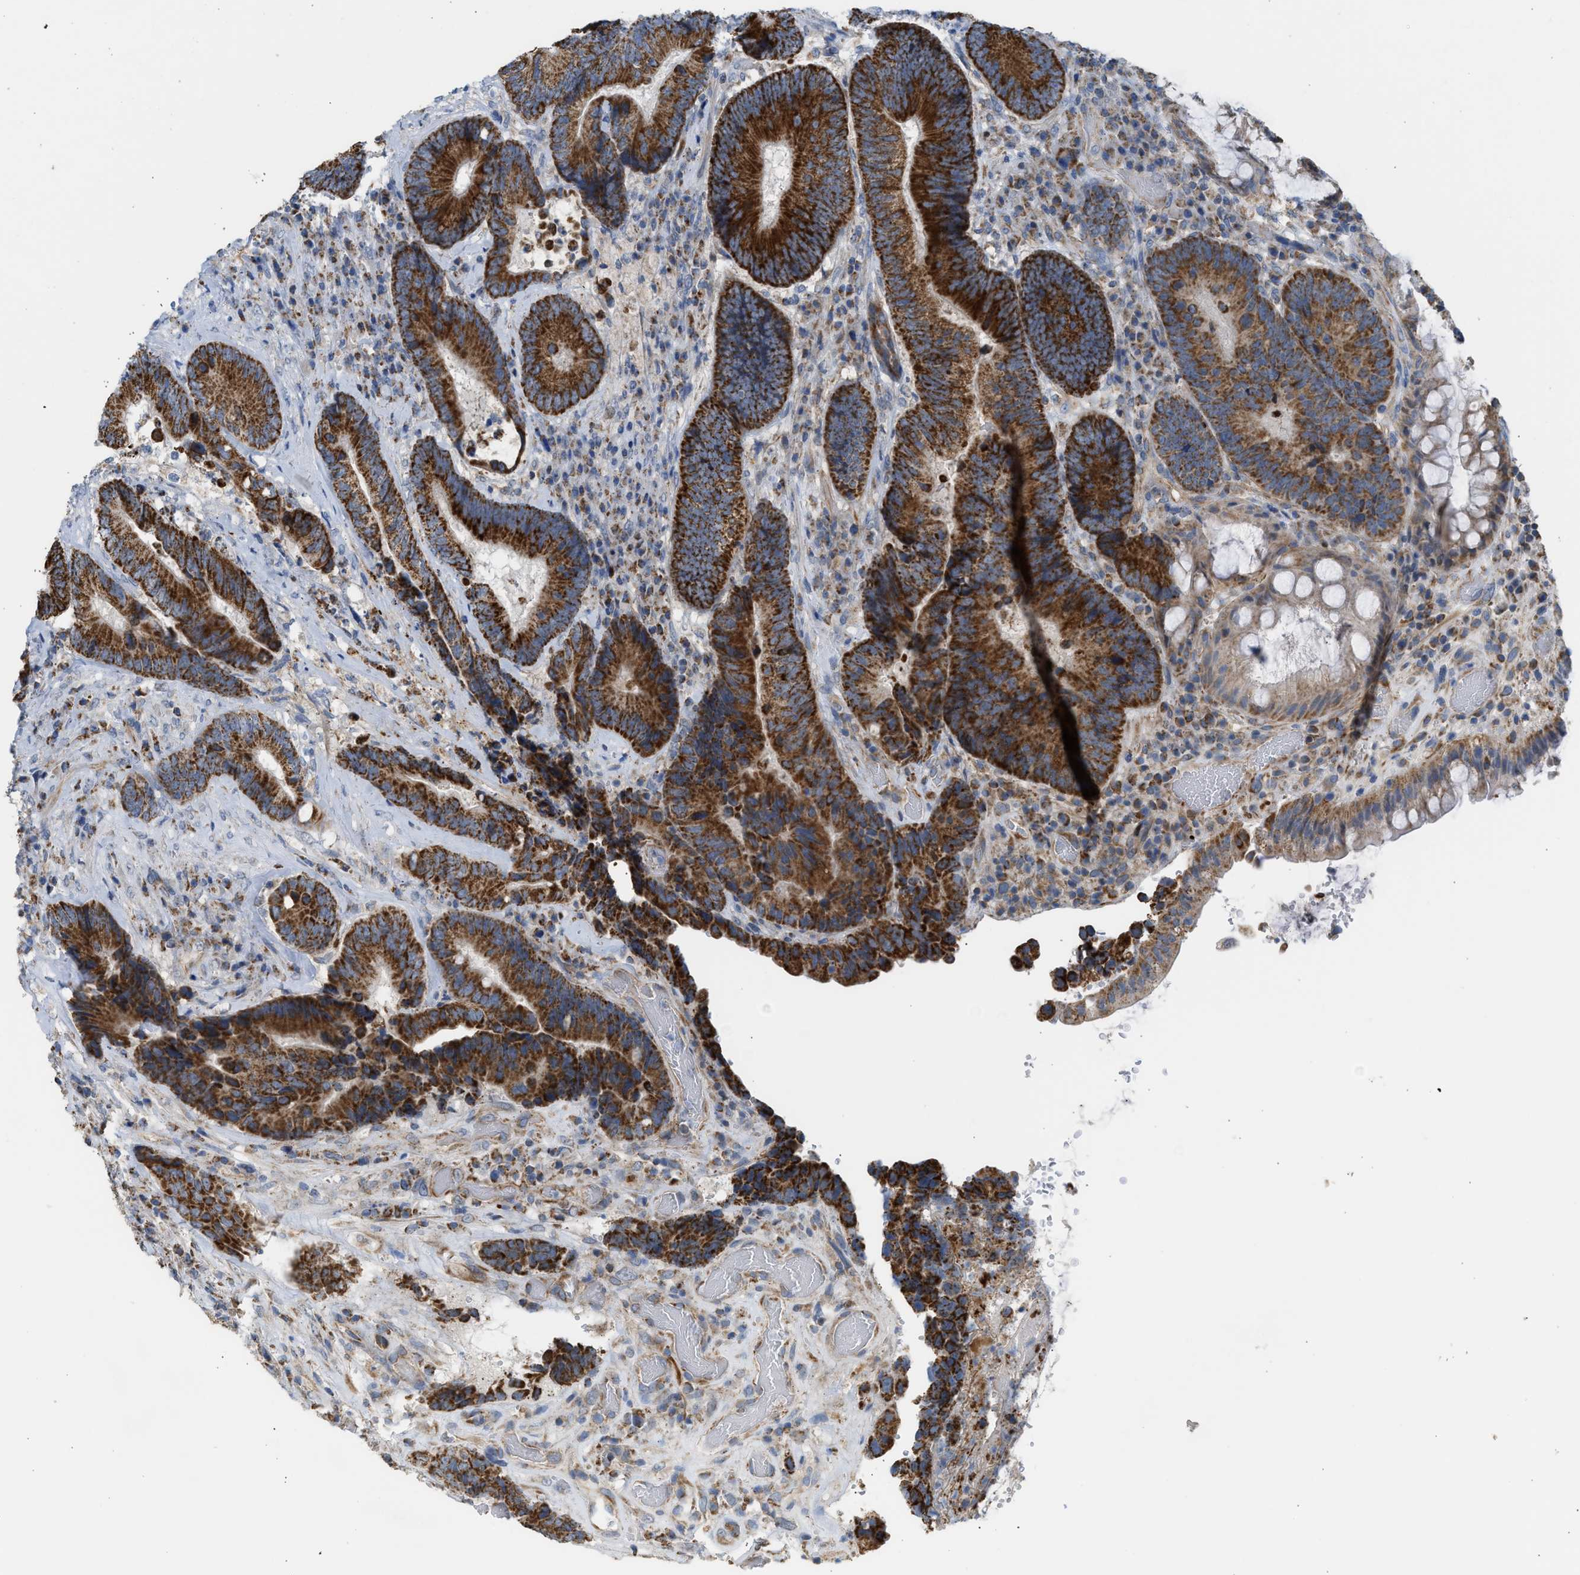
{"staining": {"intensity": "strong", "quantity": ">75%", "location": "cytoplasmic/membranous"}, "tissue": "colorectal cancer", "cell_type": "Tumor cells", "image_type": "cancer", "snomed": [{"axis": "morphology", "description": "Adenocarcinoma, NOS"}, {"axis": "topography", "description": "Rectum"}], "caption": "Strong cytoplasmic/membranous expression is identified in approximately >75% of tumor cells in colorectal adenocarcinoma.", "gene": "GOT2", "patient": {"sex": "female", "age": 89}}